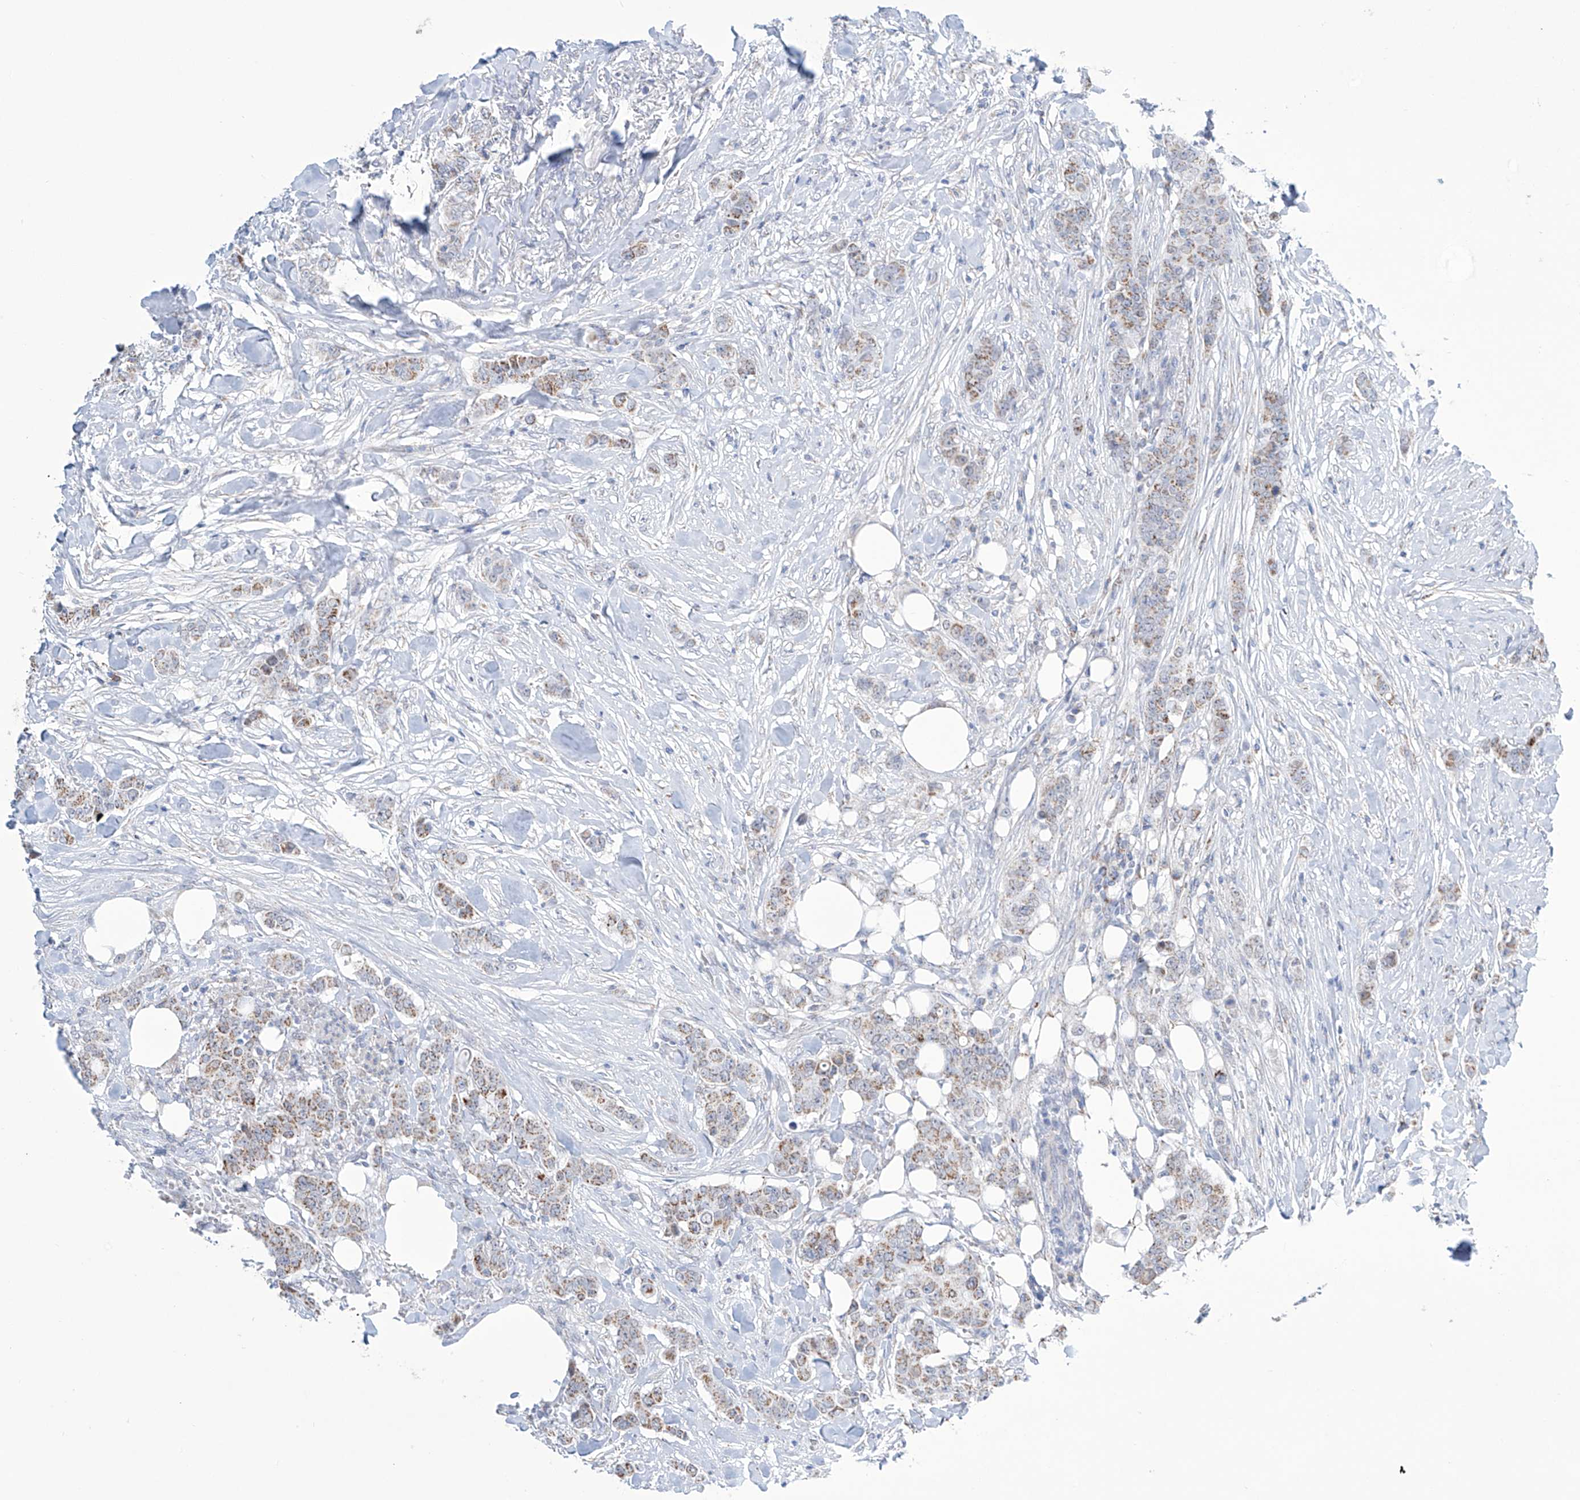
{"staining": {"intensity": "moderate", "quantity": "25%-75%", "location": "cytoplasmic/membranous"}, "tissue": "breast cancer", "cell_type": "Tumor cells", "image_type": "cancer", "snomed": [{"axis": "morphology", "description": "Duct carcinoma"}, {"axis": "topography", "description": "Breast"}], "caption": "This photomicrograph shows immunohistochemistry staining of breast cancer, with medium moderate cytoplasmic/membranous staining in approximately 25%-75% of tumor cells.", "gene": "ALDH6A1", "patient": {"sex": "female", "age": 40}}